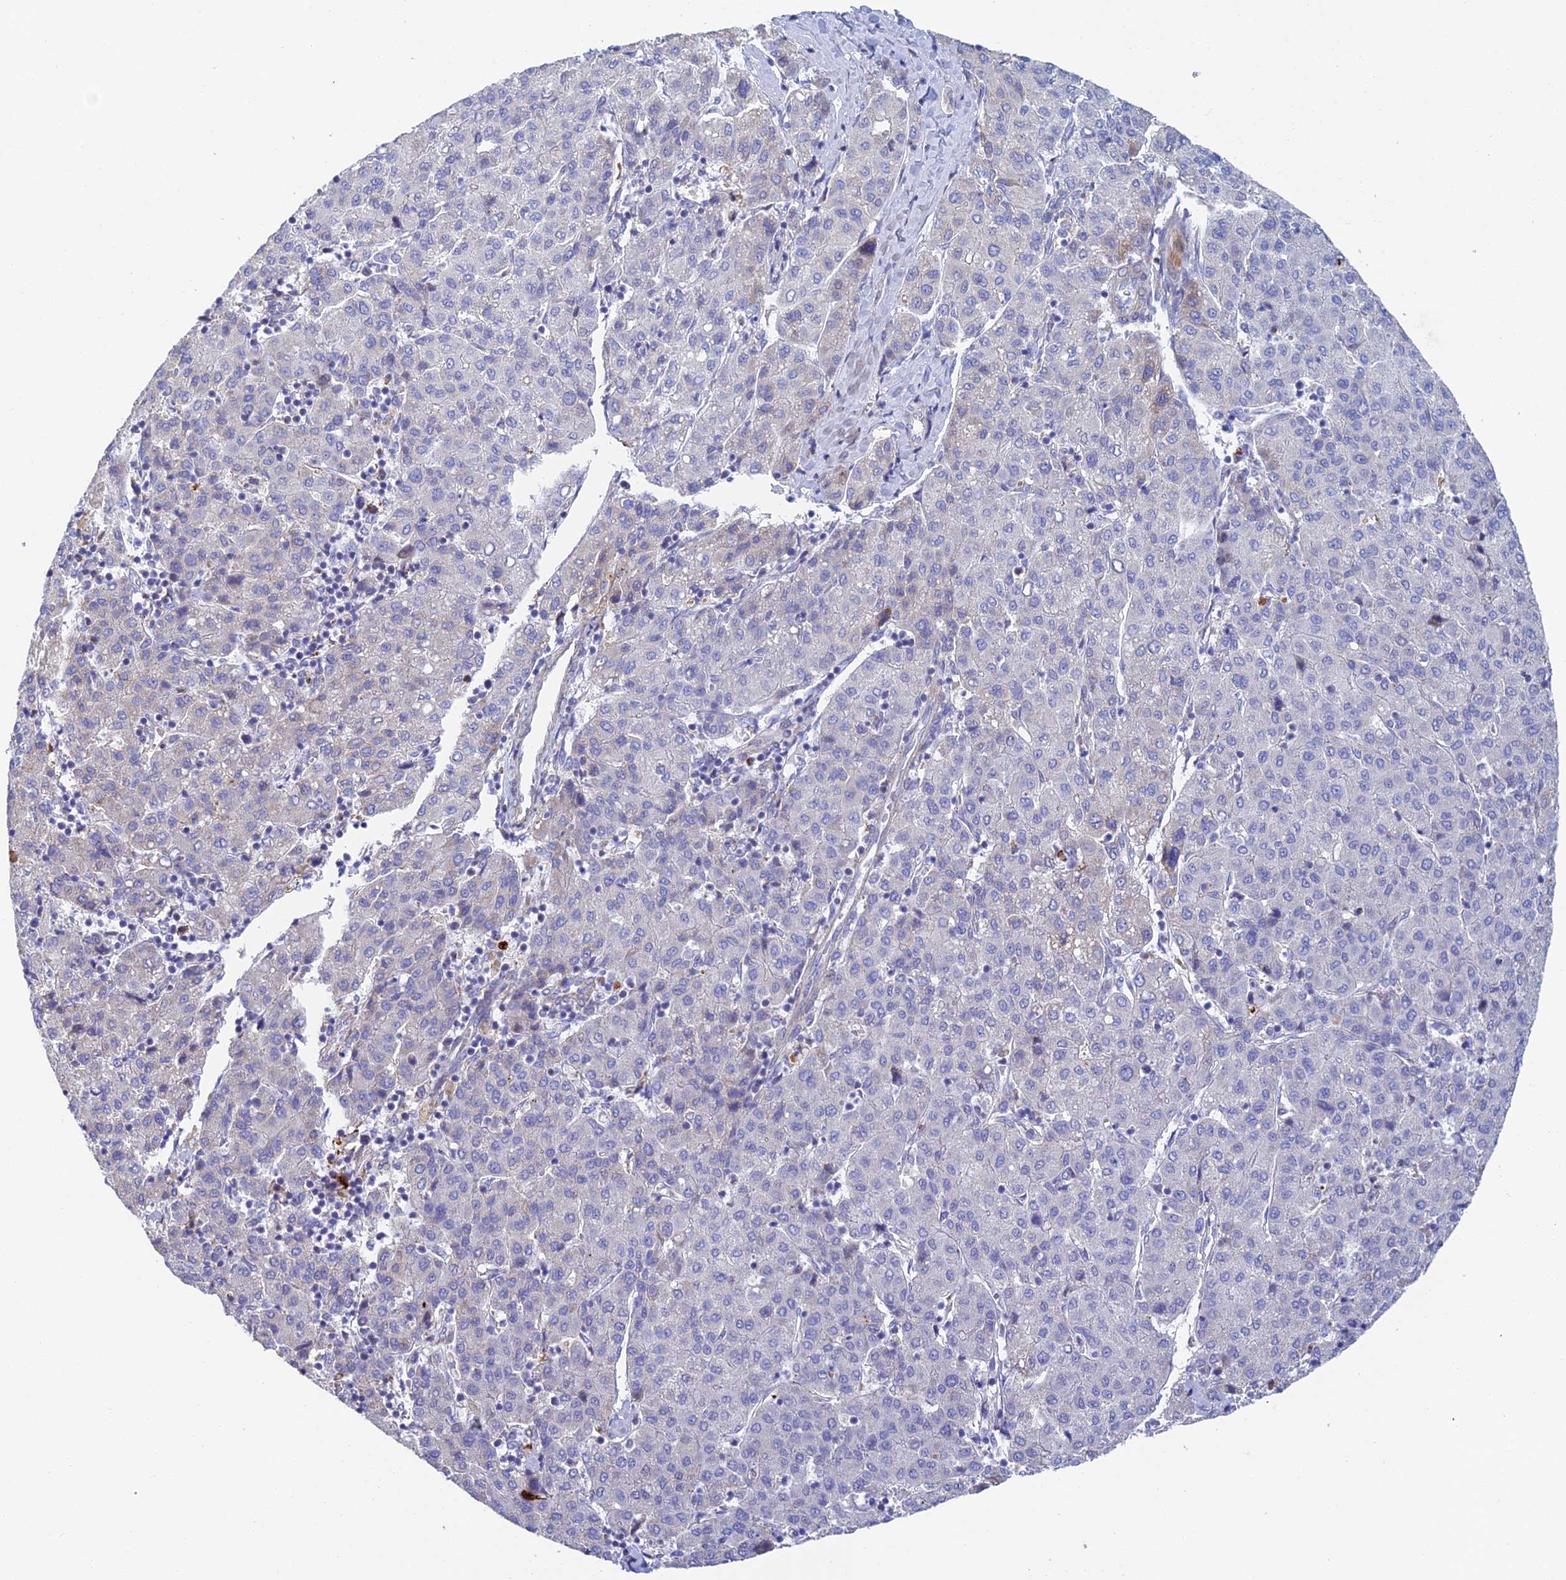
{"staining": {"intensity": "negative", "quantity": "none", "location": "none"}, "tissue": "liver cancer", "cell_type": "Tumor cells", "image_type": "cancer", "snomed": [{"axis": "morphology", "description": "Carcinoma, Hepatocellular, NOS"}, {"axis": "topography", "description": "Liver"}], "caption": "There is no significant staining in tumor cells of hepatocellular carcinoma (liver).", "gene": "CSPG4", "patient": {"sex": "male", "age": 65}}